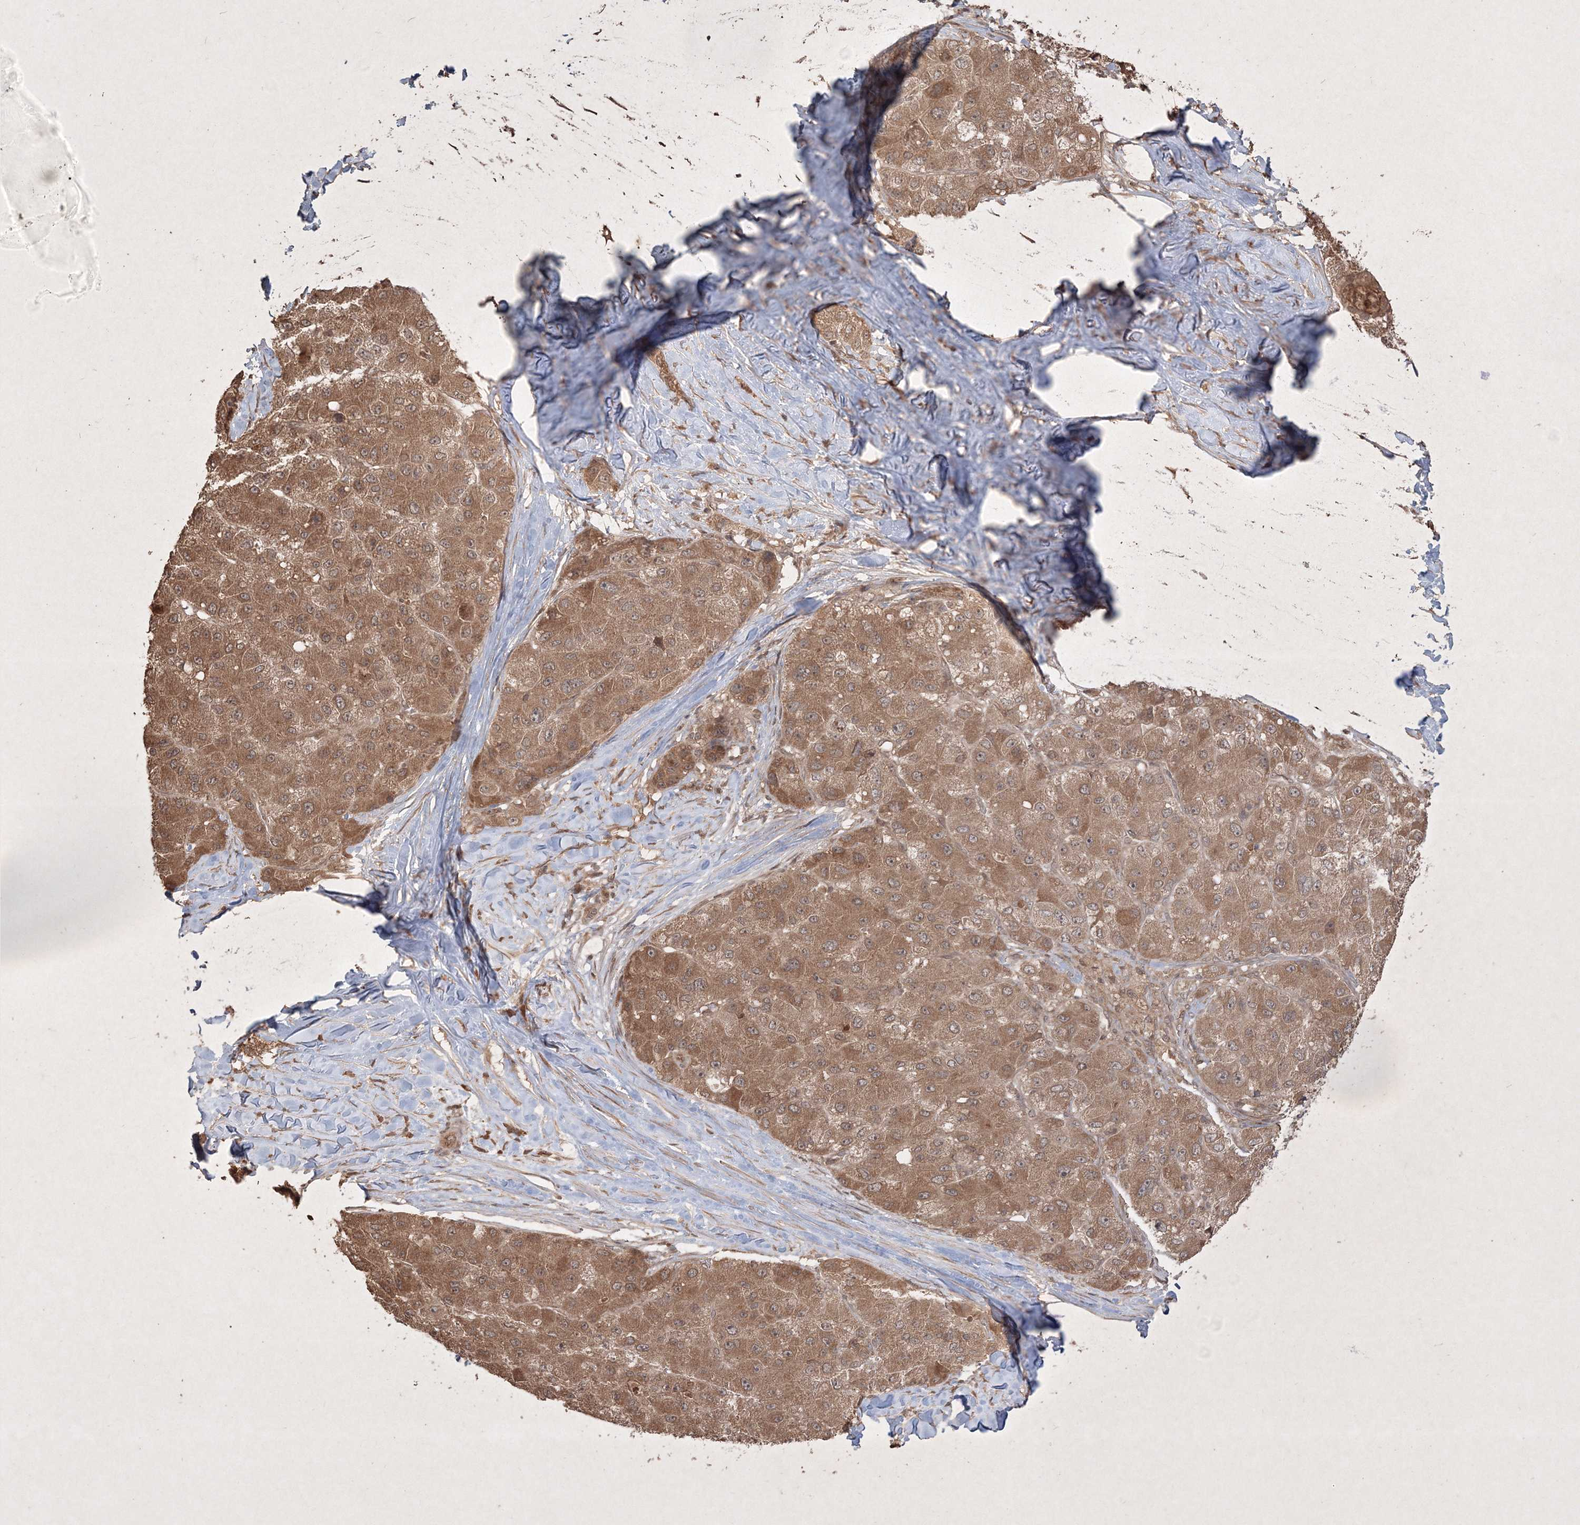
{"staining": {"intensity": "moderate", "quantity": ">75%", "location": "cytoplasmic/membranous"}, "tissue": "liver cancer", "cell_type": "Tumor cells", "image_type": "cancer", "snomed": [{"axis": "morphology", "description": "Carcinoma, Hepatocellular, NOS"}, {"axis": "topography", "description": "Liver"}], "caption": "Liver hepatocellular carcinoma stained with a protein marker demonstrates moderate staining in tumor cells.", "gene": "PELI3", "patient": {"sex": "male", "age": 80}}